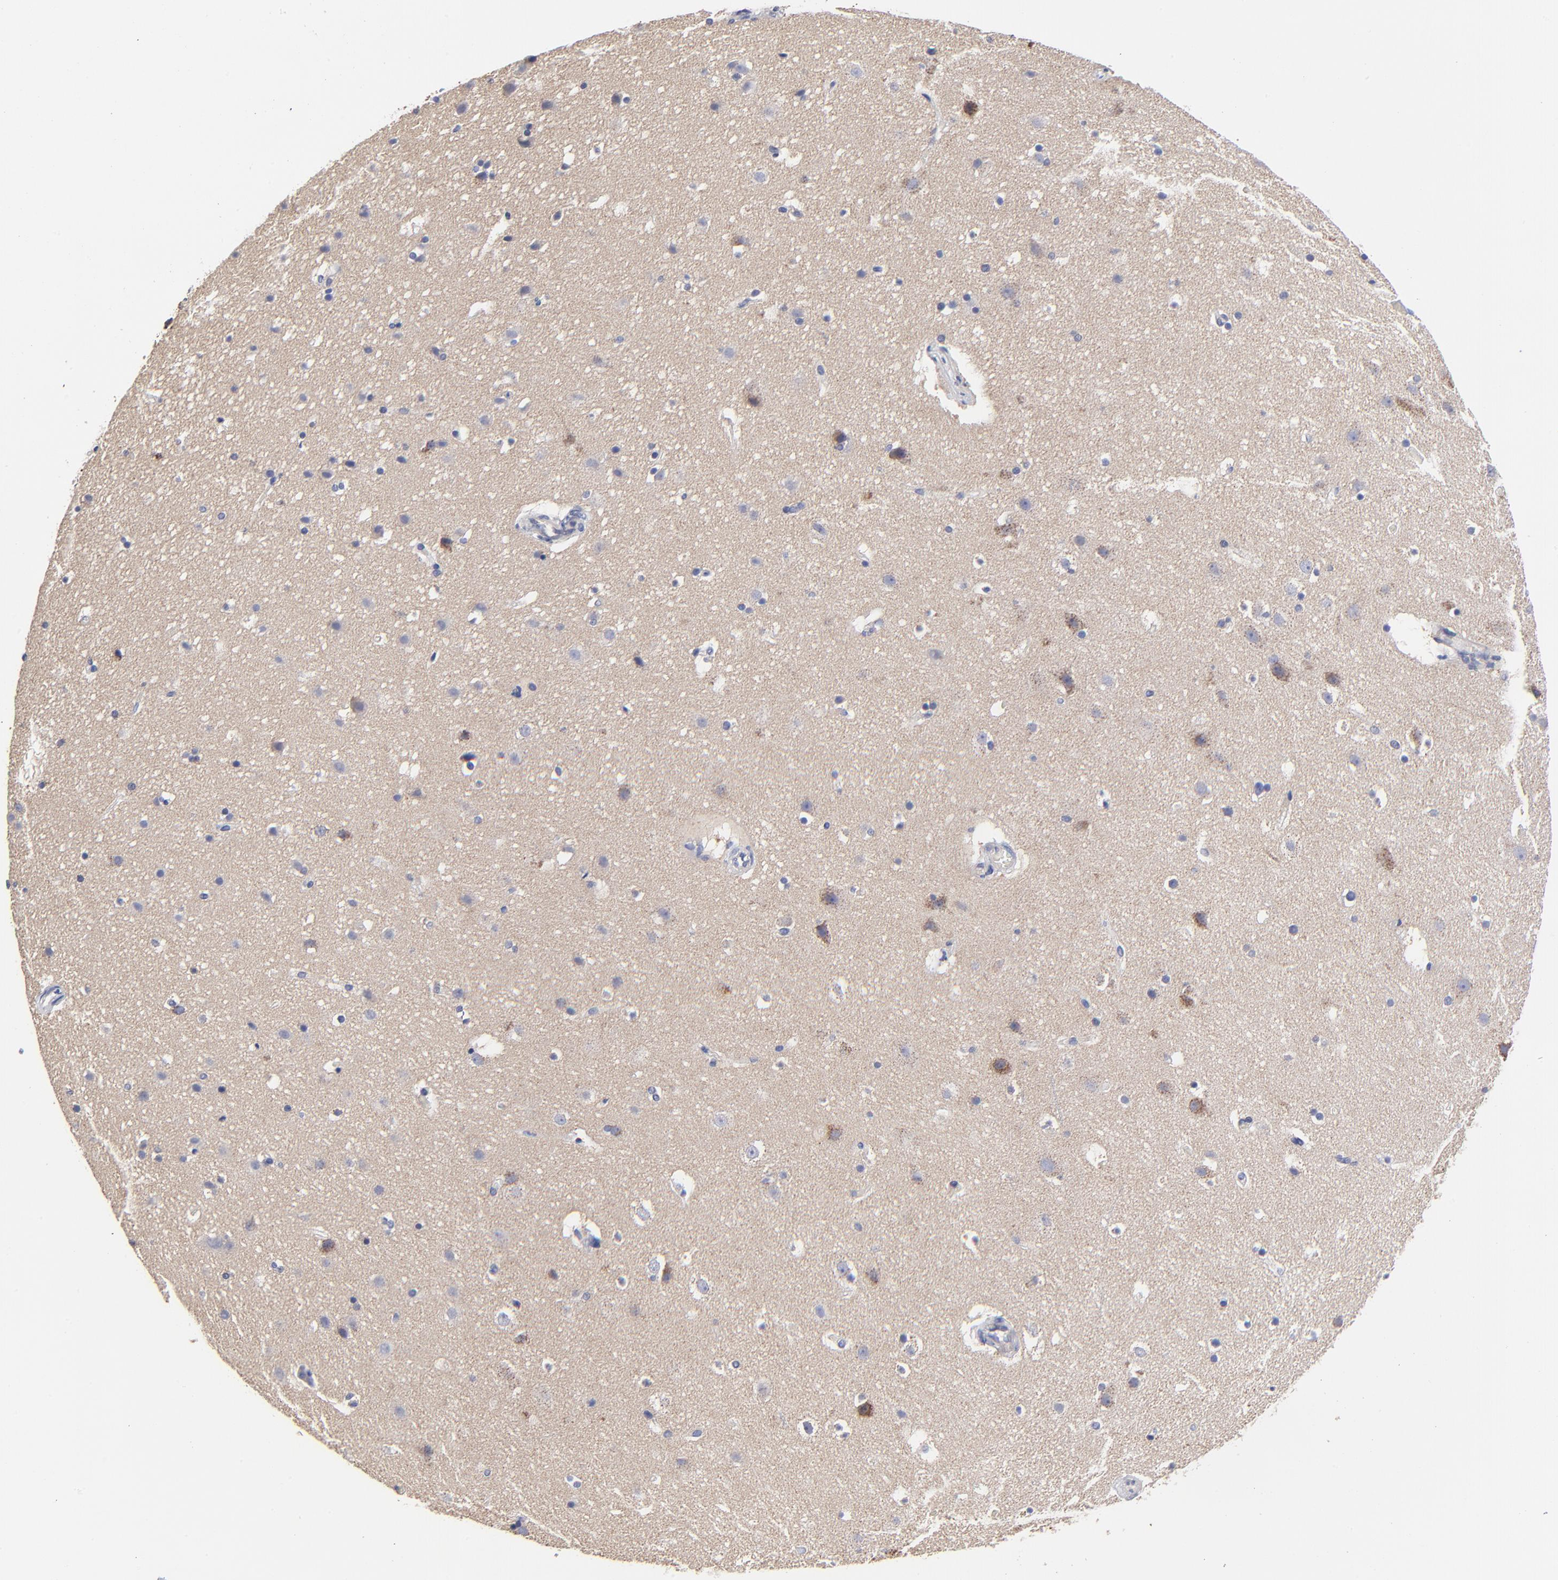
{"staining": {"intensity": "negative", "quantity": "none", "location": "none"}, "tissue": "cerebral cortex", "cell_type": "Endothelial cells", "image_type": "normal", "snomed": [{"axis": "morphology", "description": "Normal tissue, NOS"}, {"axis": "topography", "description": "Cerebral cortex"}], "caption": "Immunohistochemistry (IHC) photomicrograph of unremarkable cerebral cortex: human cerebral cortex stained with DAB (3,3'-diaminobenzidine) exhibits no significant protein staining in endothelial cells.", "gene": "FBXL12", "patient": {"sex": "male", "age": 45}}